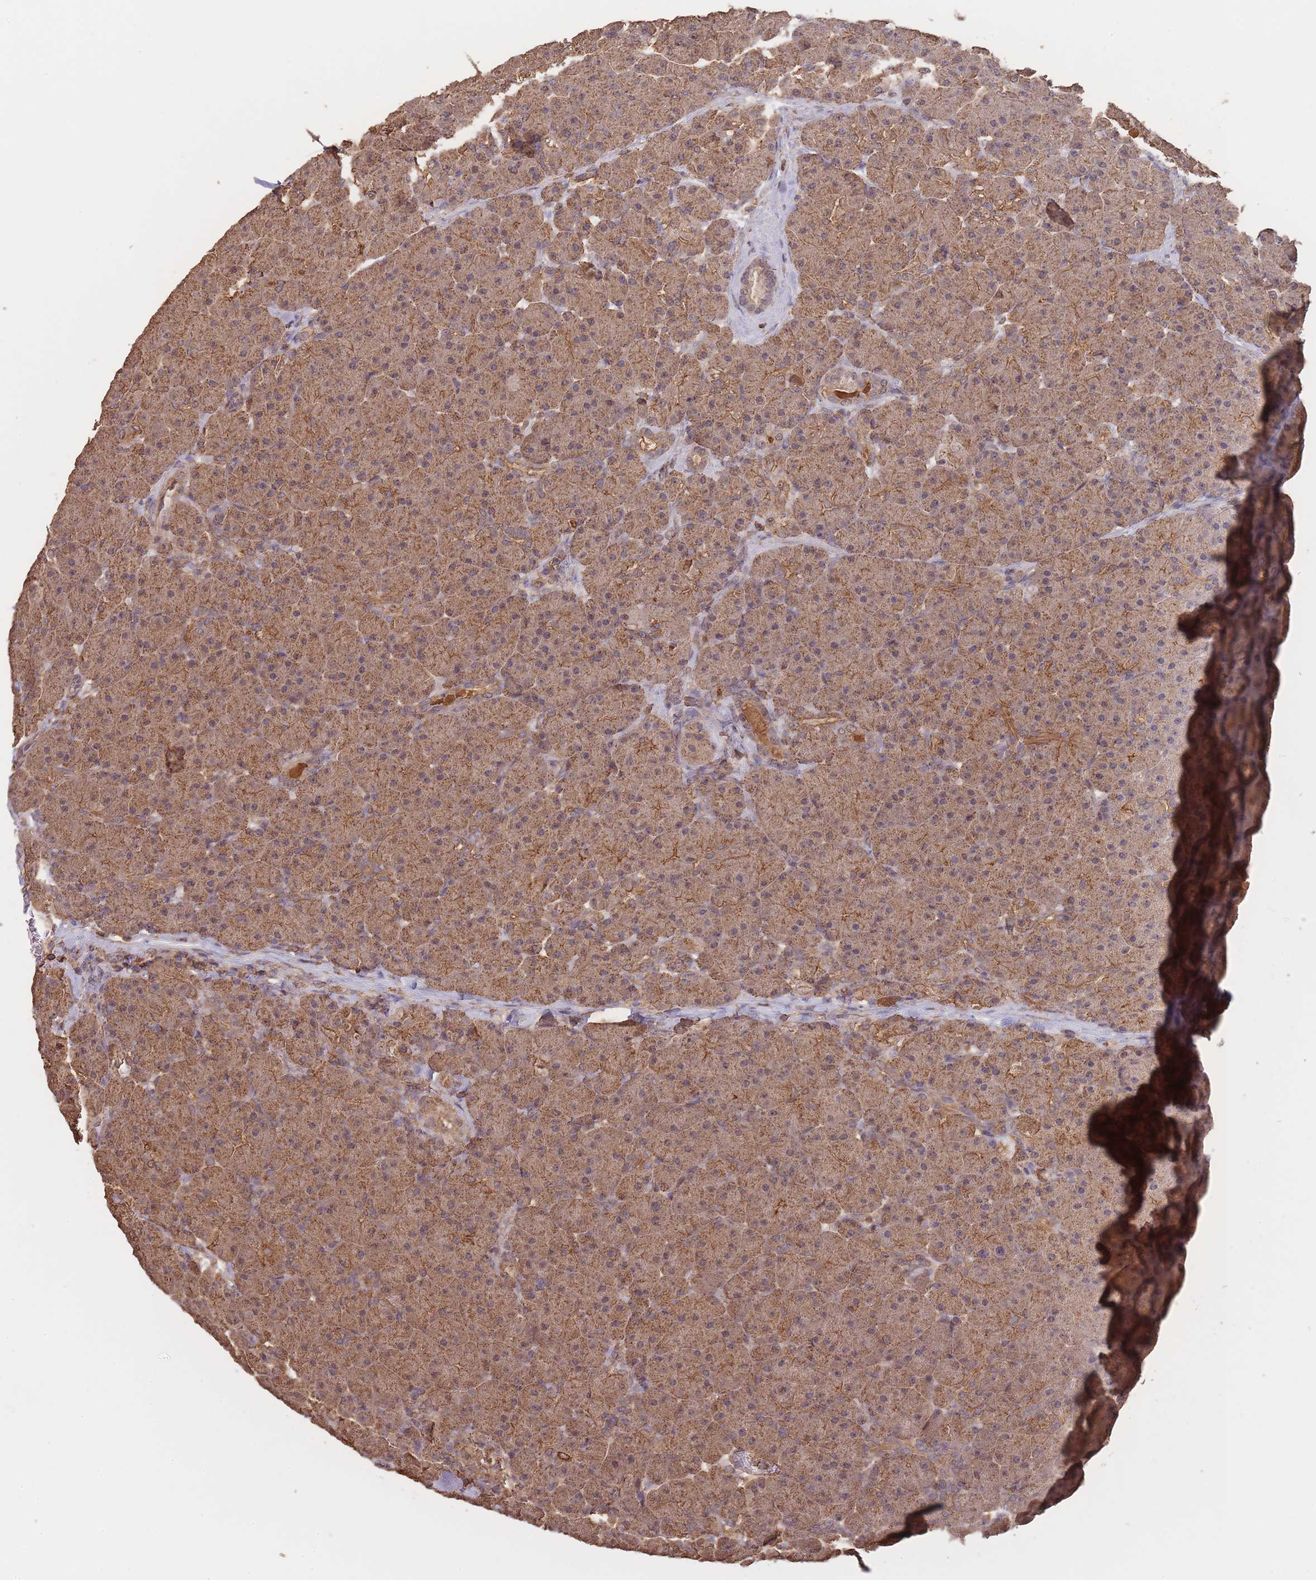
{"staining": {"intensity": "moderate", "quantity": ">75%", "location": "cytoplasmic/membranous"}, "tissue": "pancreas", "cell_type": "Exocrine glandular cells", "image_type": "normal", "snomed": [{"axis": "morphology", "description": "Normal tissue, NOS"}, {"axis": "topography", "description": "Pancreas"}], "caption": "Brown immunohistochemical staining in benign human pancreas reveals moderate cytoplasmic/membranous positivity in about >75% of exocrine glandular cells. The staining was performed using DAB (3,3'-diaminobenzidine), with brown indicating positive protein expression. Nuclei are stained blue with hematoxylin.", "gene": "METRN", "patient": {"sex": "male", "age": 66}}